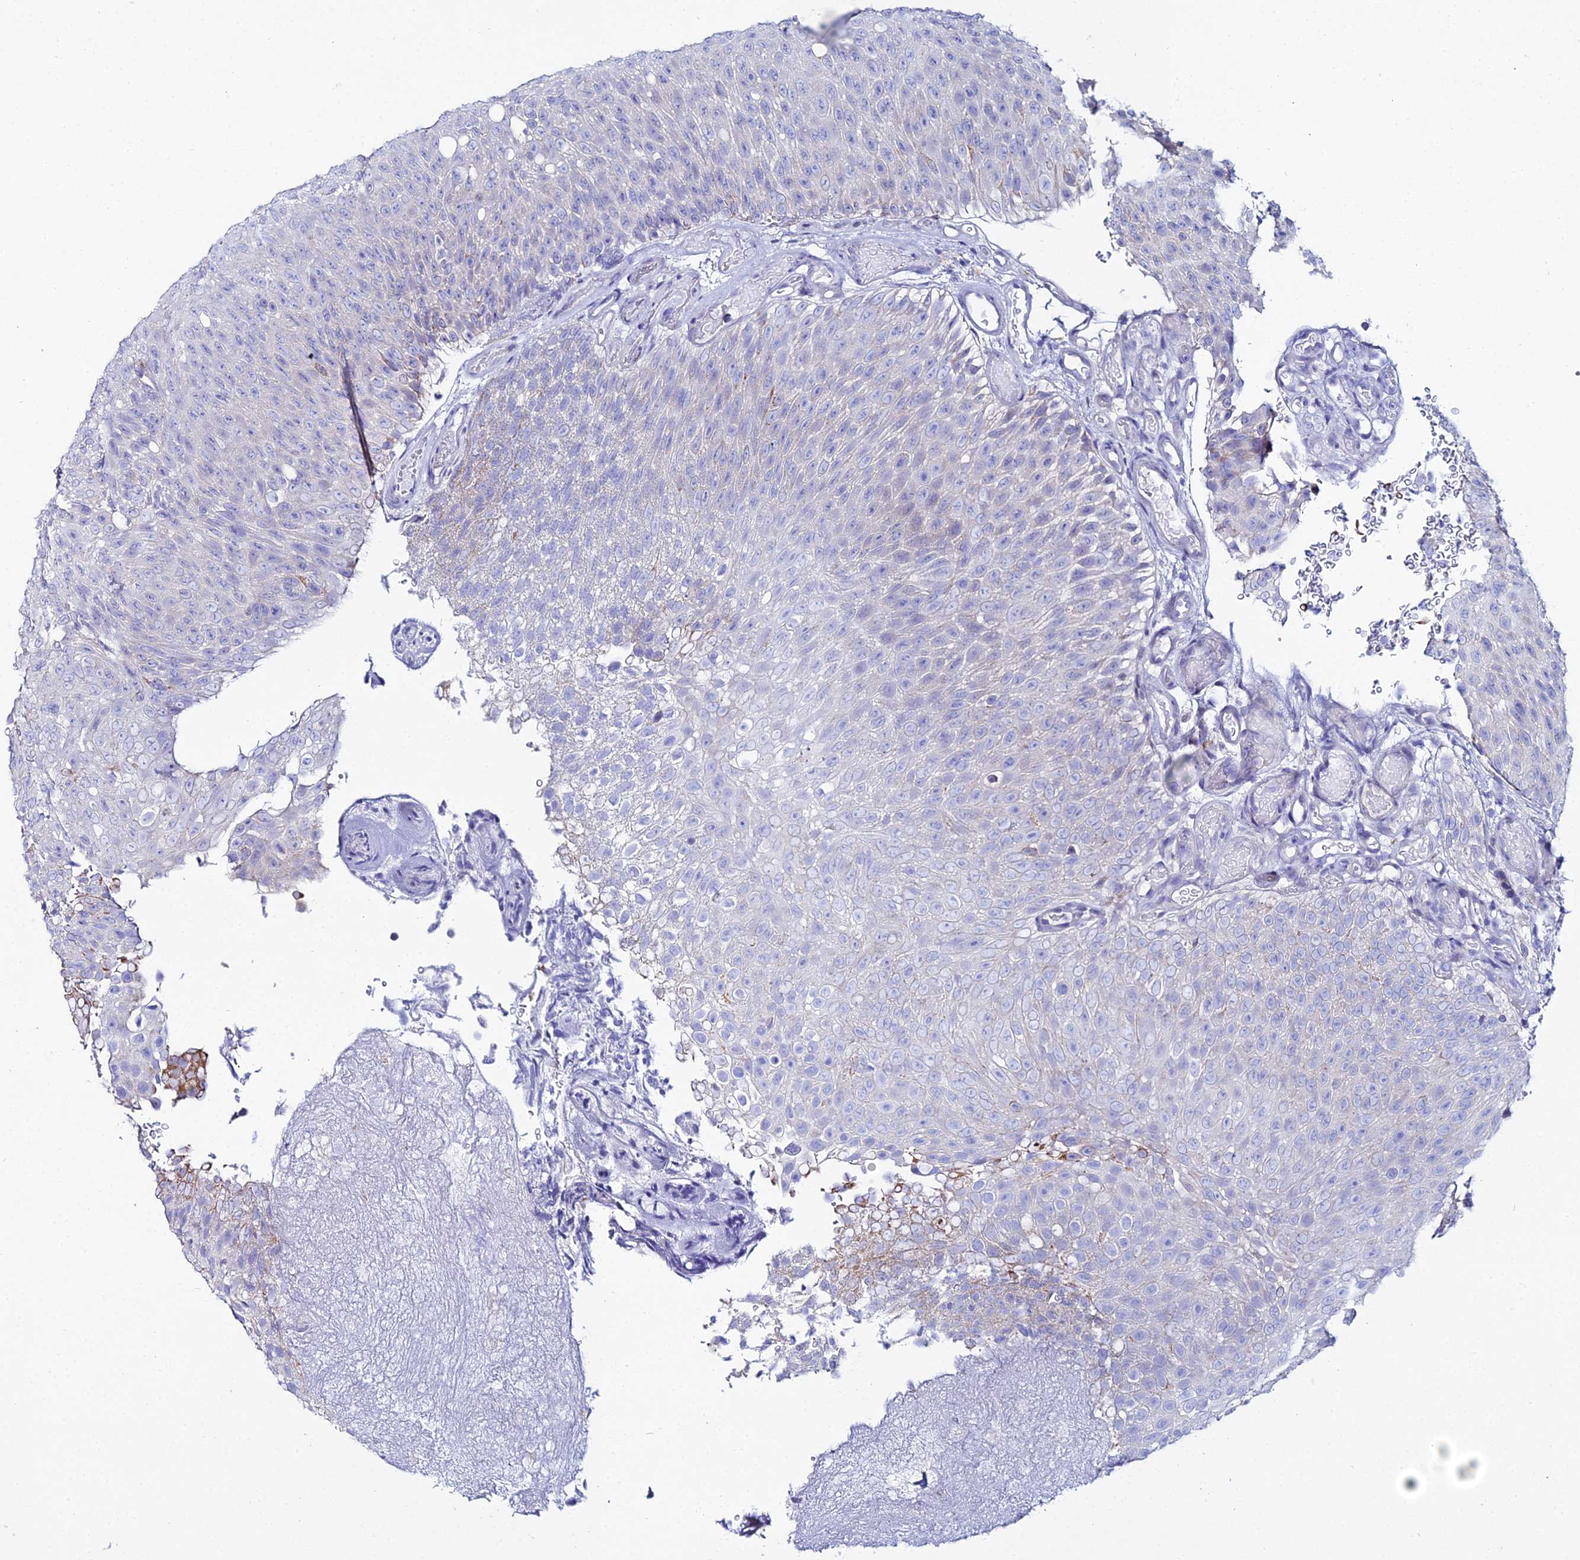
{"staining": {"intensity": "negative", "quantity": "none", "location": "none"}, "tissue": "urothelial cancer", "cell_type": "Tumor cells", "image_type": "cancer", "snomed": [{"axis": "morphology", "description": "Urothelial carcinoma, Low grade"}, {"axis": "topography", "description": "Urinary bladder"}], "caption": "Immunohistochemistry image of neoplastic tissue: urothelial cancer stained with DAB (3,3'-diaminobenzidine) demonstrates no significant protein expression in tumor cells. (DAB IHC, high magnification).", "gene": "DHX34", "patient": {"sex": "male", "age": 78}}